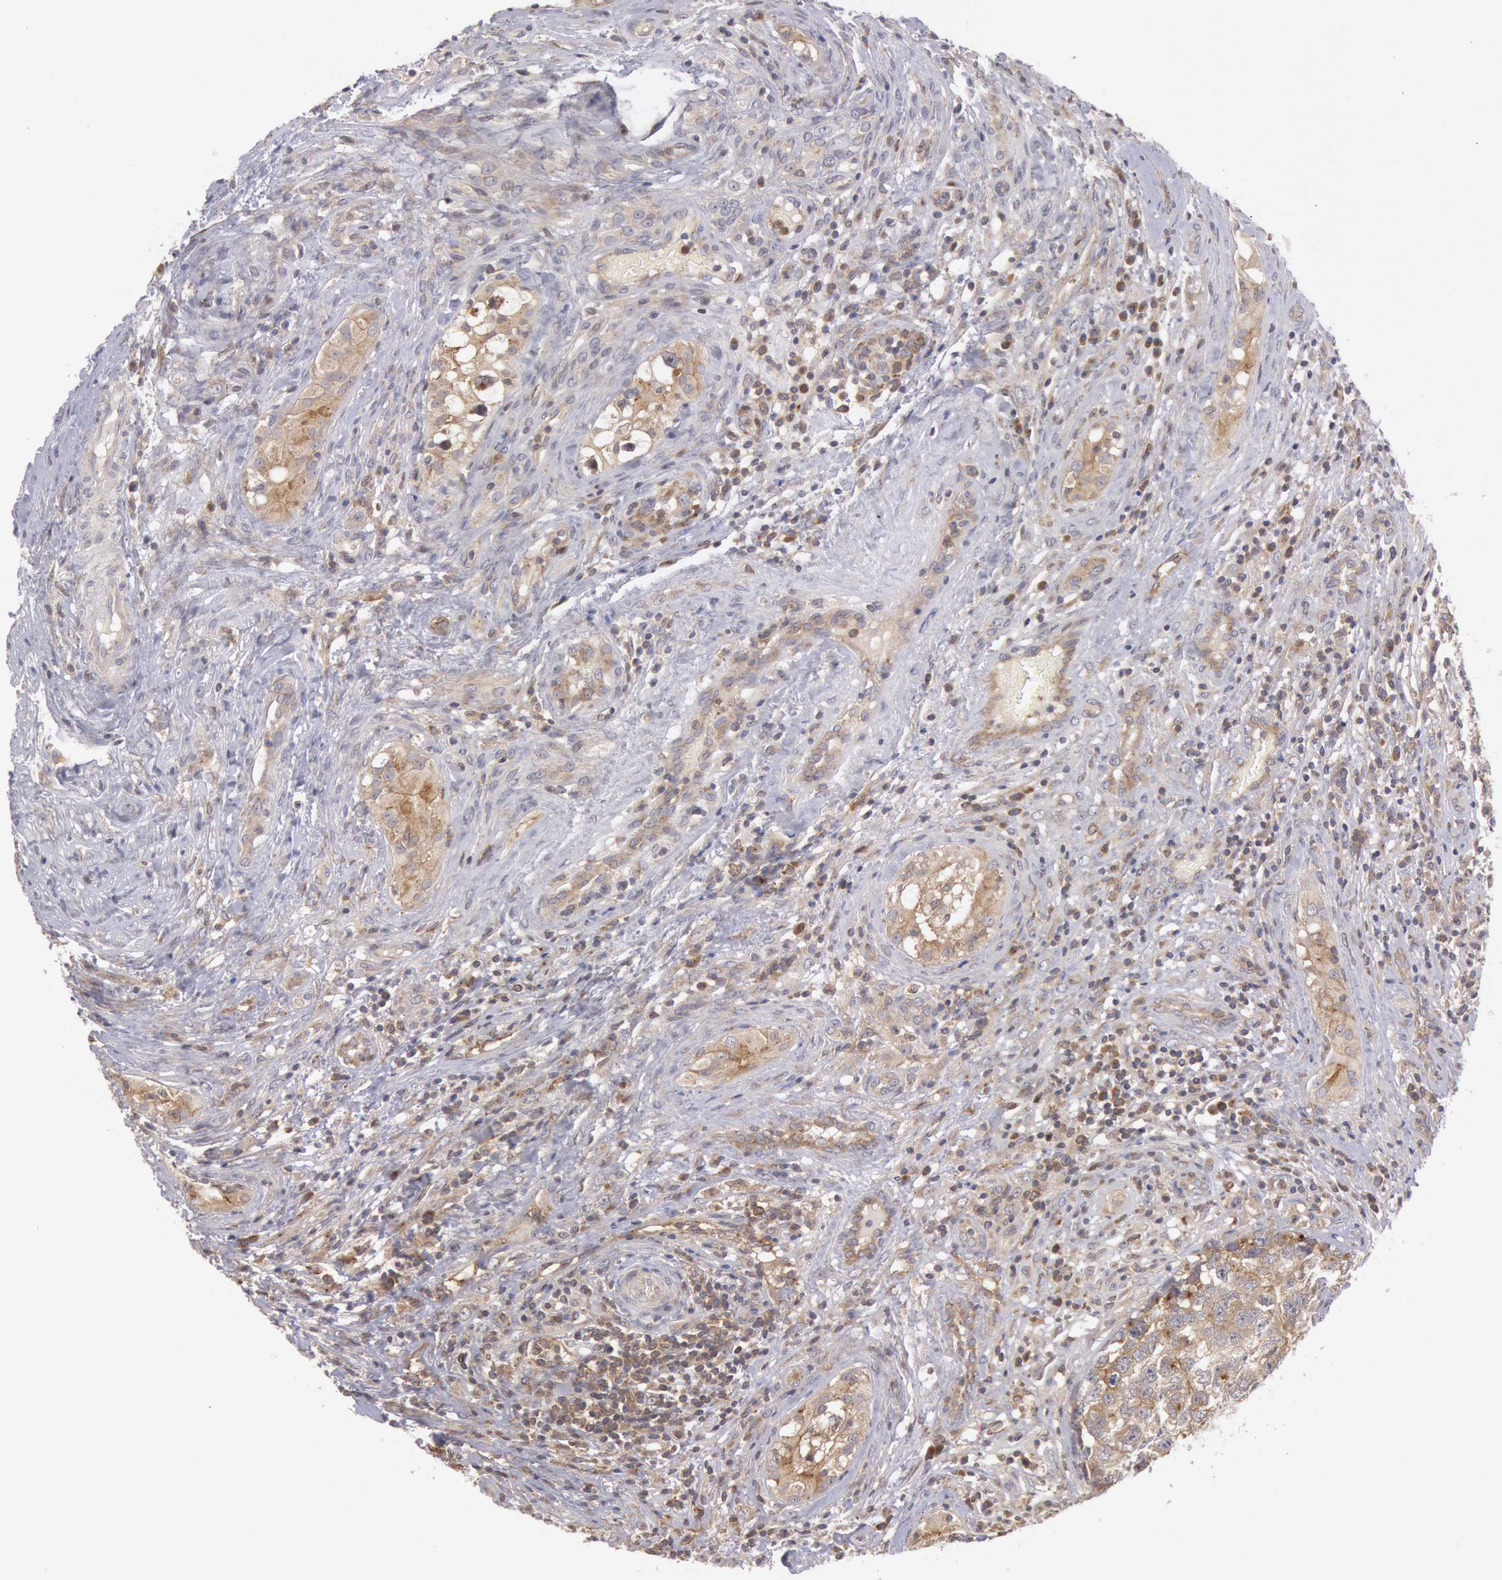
{"staining": {"intensity": "moderate", "quantity": "25%-75%", "location": "cytoplasmic/membranous"}, "tissue": "testis cancer", "cell_type": "Tumor cells", "image_type": "cancer", "snomed": [{"axis": "morphology", "description": "Carcinoma, Embryonal, NOS"}, {"axis": "topography", "description": "Testis"}], "caption": "Protein staining demonstrates moderate cytoplasmic/membranous staining in about 25%-75% of tumor cells in testis cancer. (brown staining indicates protein expression, while blue staining denotes nuclei).", "gene": "PLA2G6", "patient": {"sex": "male", "age": 31}}